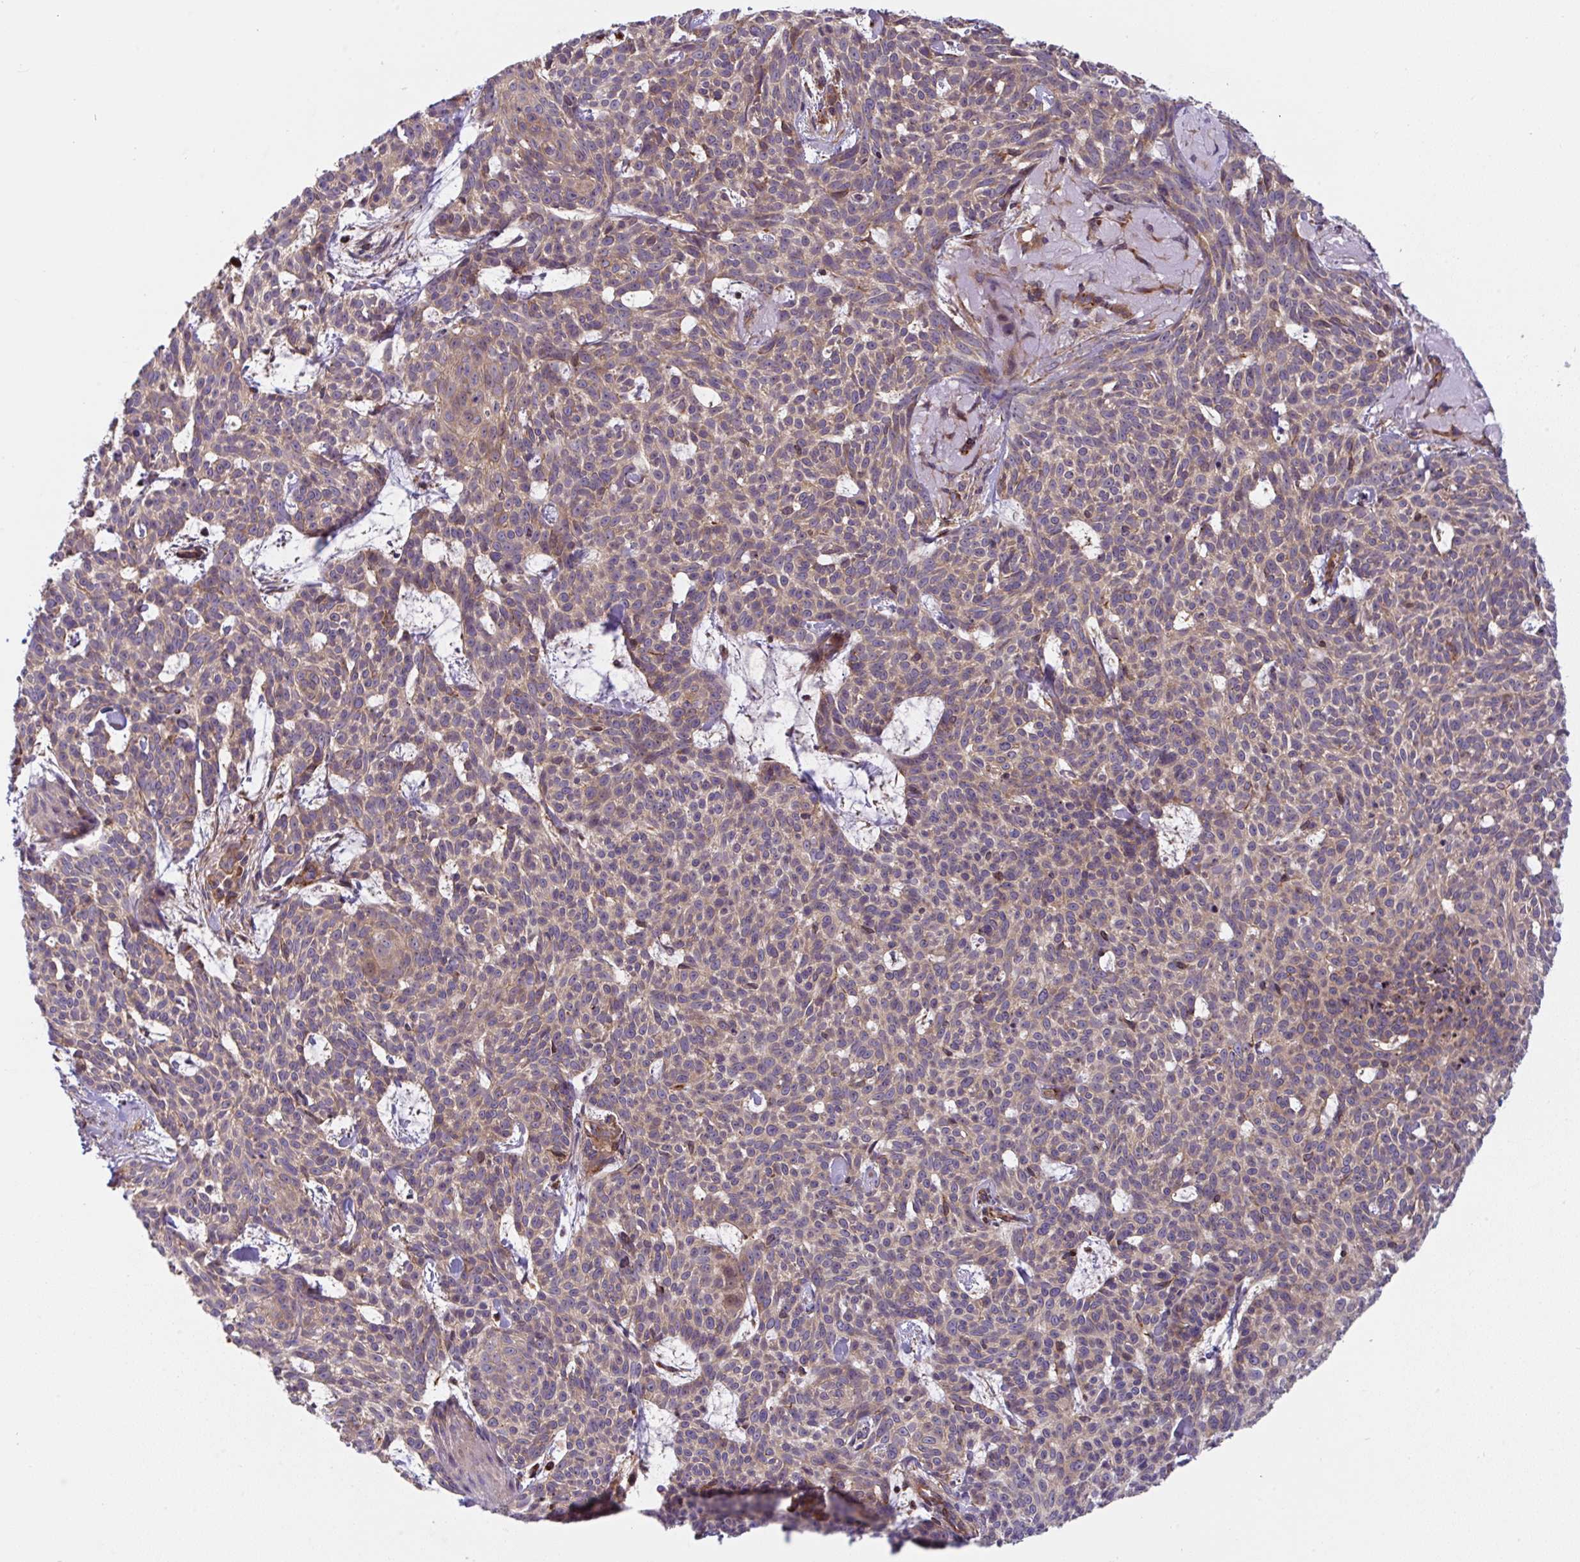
{"staining": {"intensity": "weak", "quantity": "25%-75%", "location": "cytoplasmic/membranous"}, "tissue": "skin cancer", "cell_type": "Tumor cells", "image_type": "cancer", "snomed": [{"axis": "morphology", "description": "Basal cell carcinoma"}, {"axis": "topography", "description": "Skin"}], "caption": "The immunohistochemical stain labels weak cytoplasmic/membranous staining in tumor cells of basal cell carcinoma (skin) tissue. The staining was performed using DAB to visualize the protein expression in brown, while the nuclei were stained in blue with hematoxylin (Magnification: 20x).", "gene": "APOBEC3D", "patient": {"sex": "female", "age": 93}}